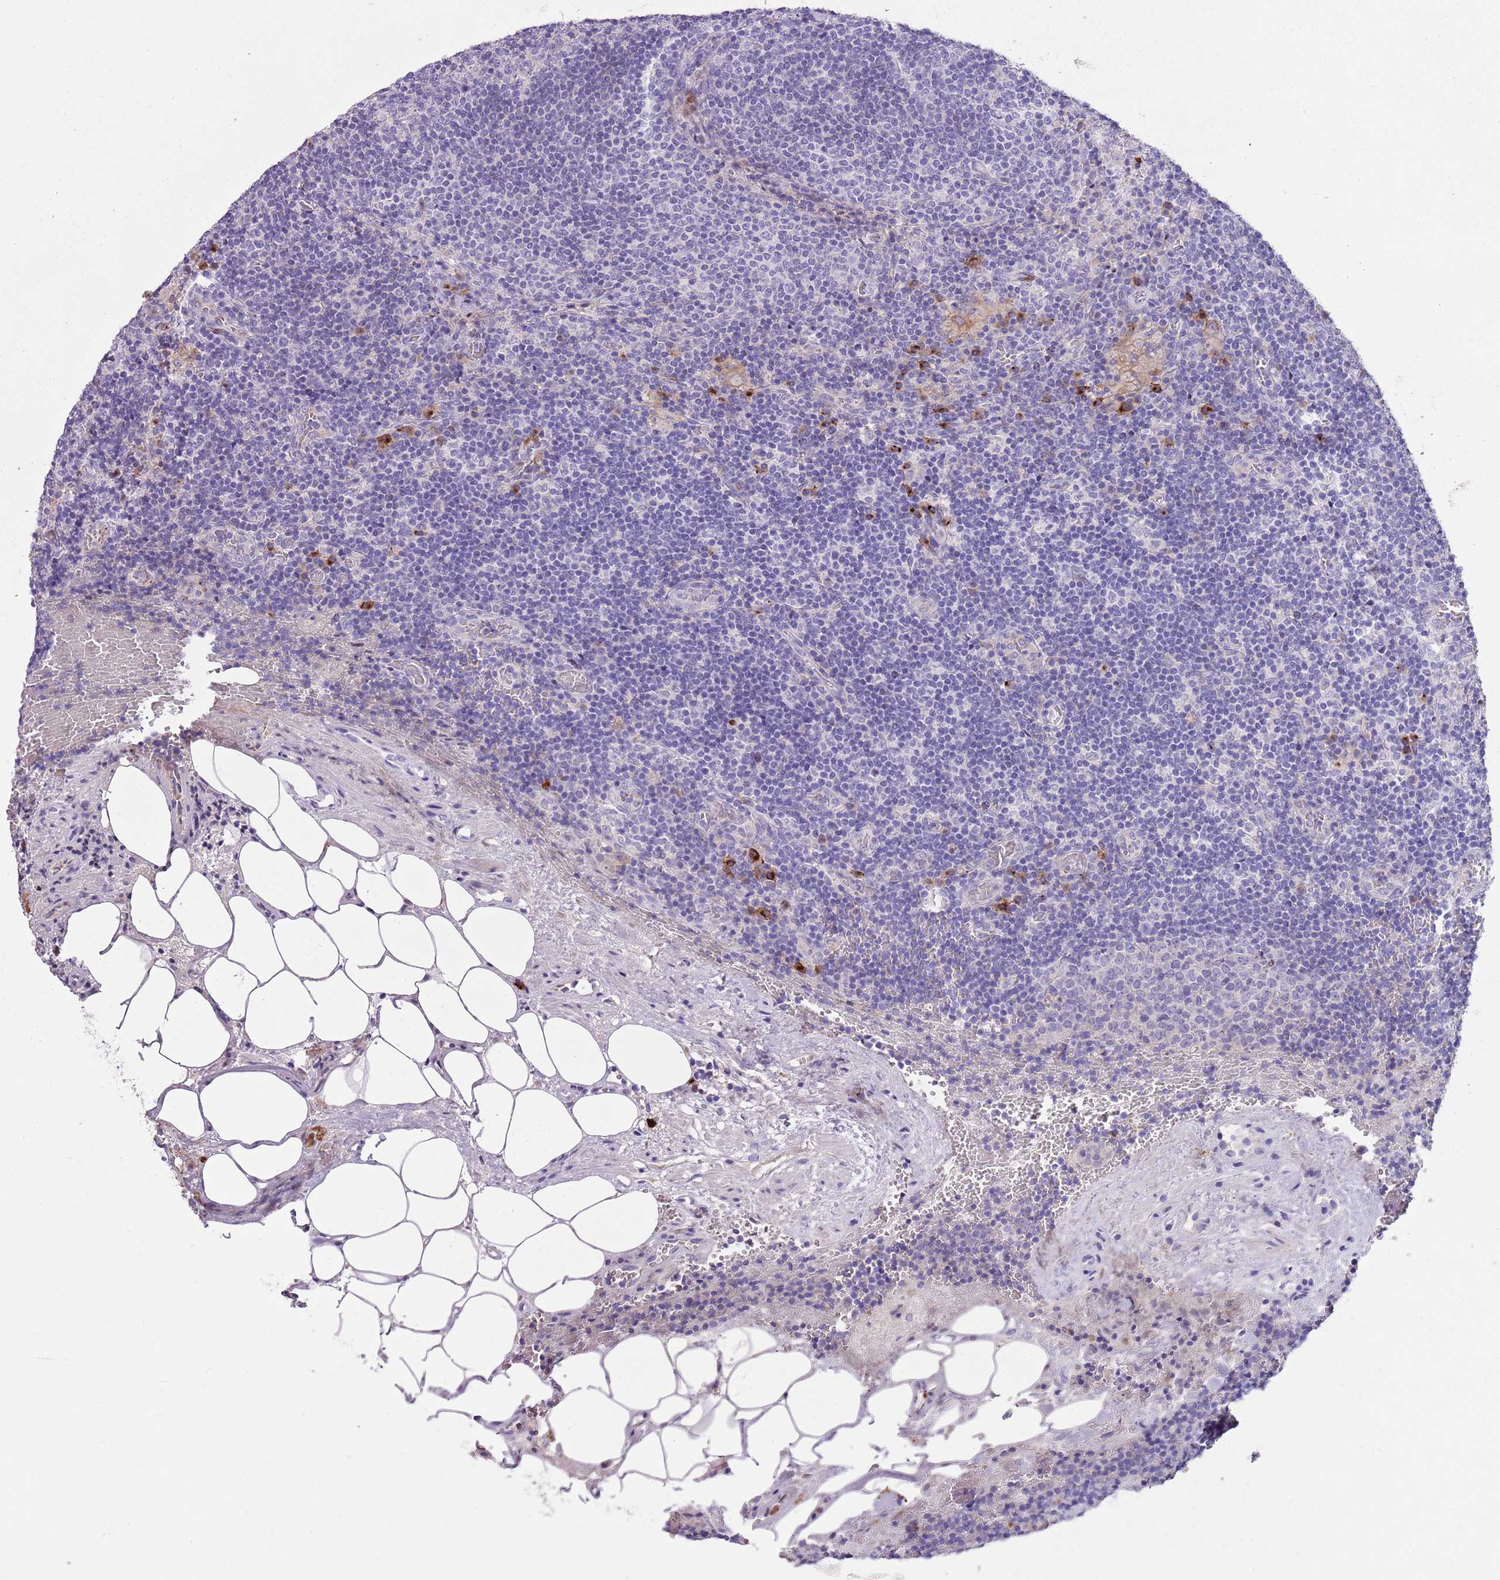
{"staining": {"intensity": "weak", "quantity": "<25%", "location": "cytoplasmic/membranous"}, "tissue": "lymph node", "cell_type": "Germinal center cells", "image_type": "normal", "snomed": [{"axis": "morphology", "description": "Normal tissue, NOS"}, {"axis": "topography", "description": "Lymph node"}], "caption": "Lymph node was stained to show a protein in brown. There is no significant positivity in germinal center cells. The staining was performed using DAB to visualize the protein expression in brown, while the nuclei were stained in blue with hematoxylin (Magnification: 20x).", "gene": "CLEC2A", "patient": {"sex": "male", "age": 58}}